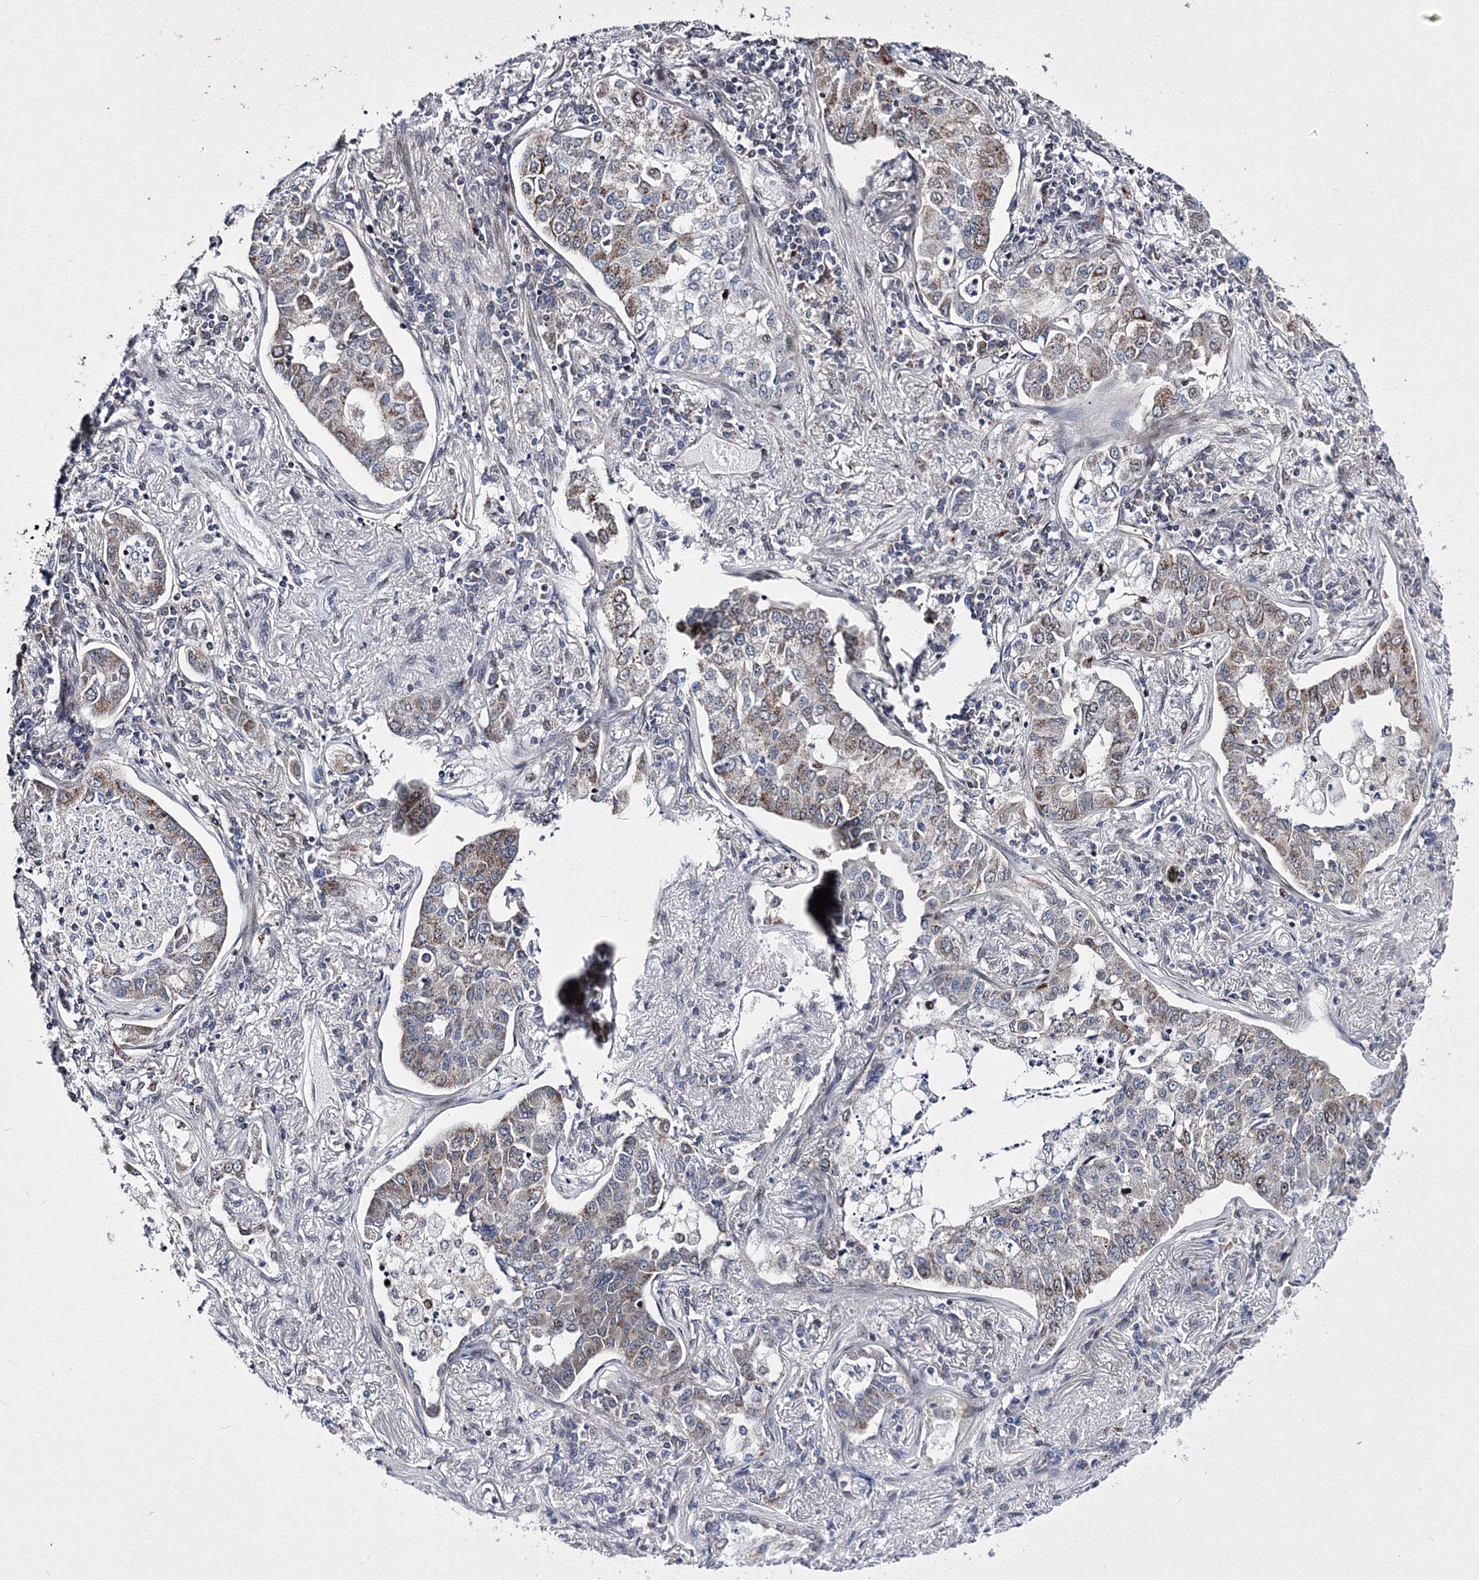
{"staining": {"intensity": "moderate", "quantity": "25%-75%", "location": "nuclear"}, "tissue": "lung cancer", "cell_type": "Tumor cells", "image_type": "cancer", "snomed": [{"axis": "morphology", "description": "Adenocarcinoma, NOS"}, {"axis": "topography", "description": "Lung"}], "caption": "Protein positivity by immunohistochemistry (IHC) reveals moderate nuclear staining in approximately 25%-75% of tumor cells in lung cancer.", "gene": "GPN1", "patient": {"sex": "male", "age": 49}}